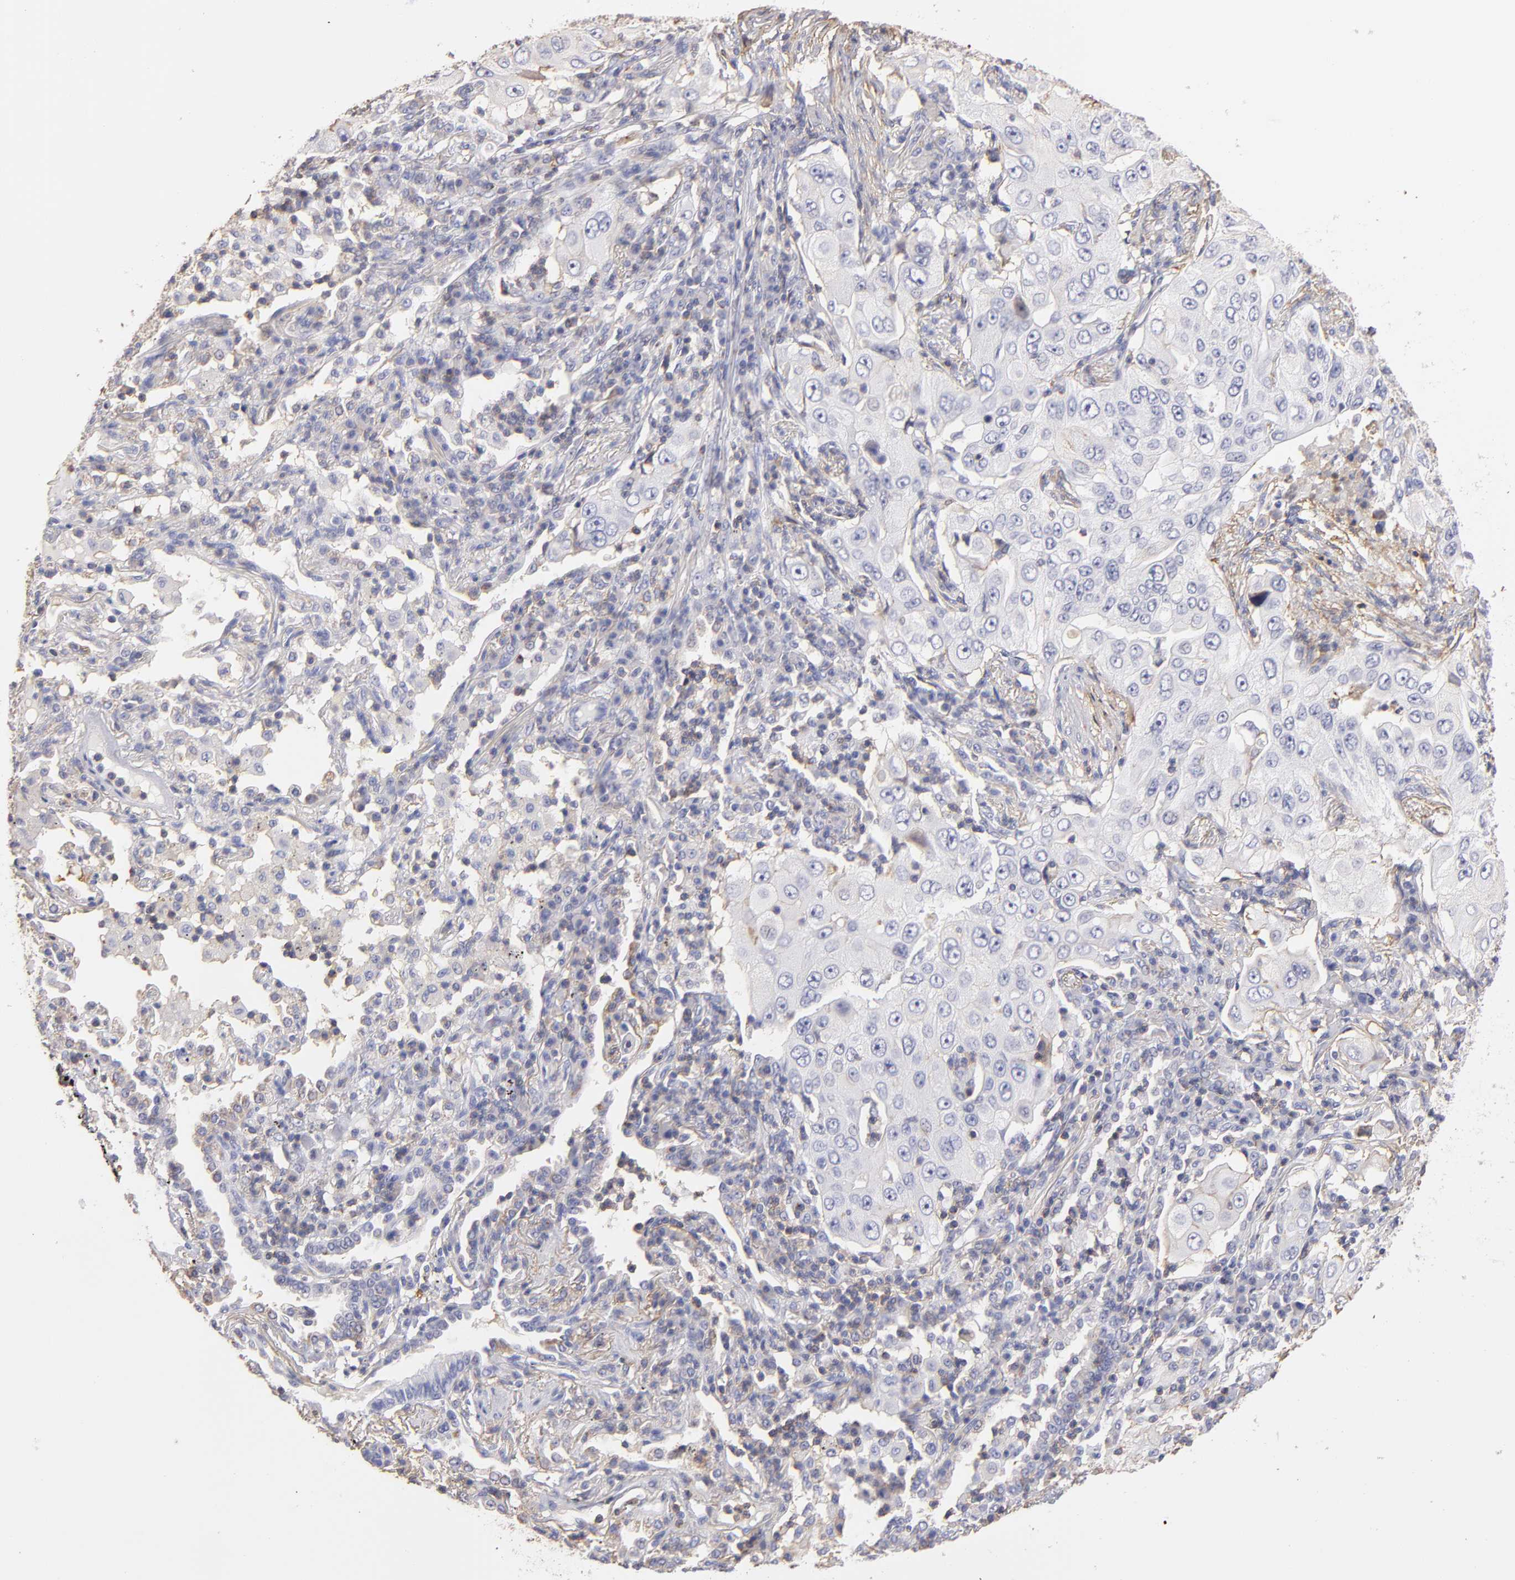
{"staining": {"intensity": "negative", "quantity": "none", "location": "none"}, "tissue": "lung cancer", "cell_type": "Tumor cells", "image_type": "cancer", "snomed": [{"axis": "morphology", "description": "Adenocarcinoma, NOS"}, {"axis": "topography", "description": "Lung"}], "caption": "The photomicrograph displays no significant expression in tumor cells of lung adenocarcinoma.", "gene": "ABCB1", "patient": {"sex": "male", "age": 84}}